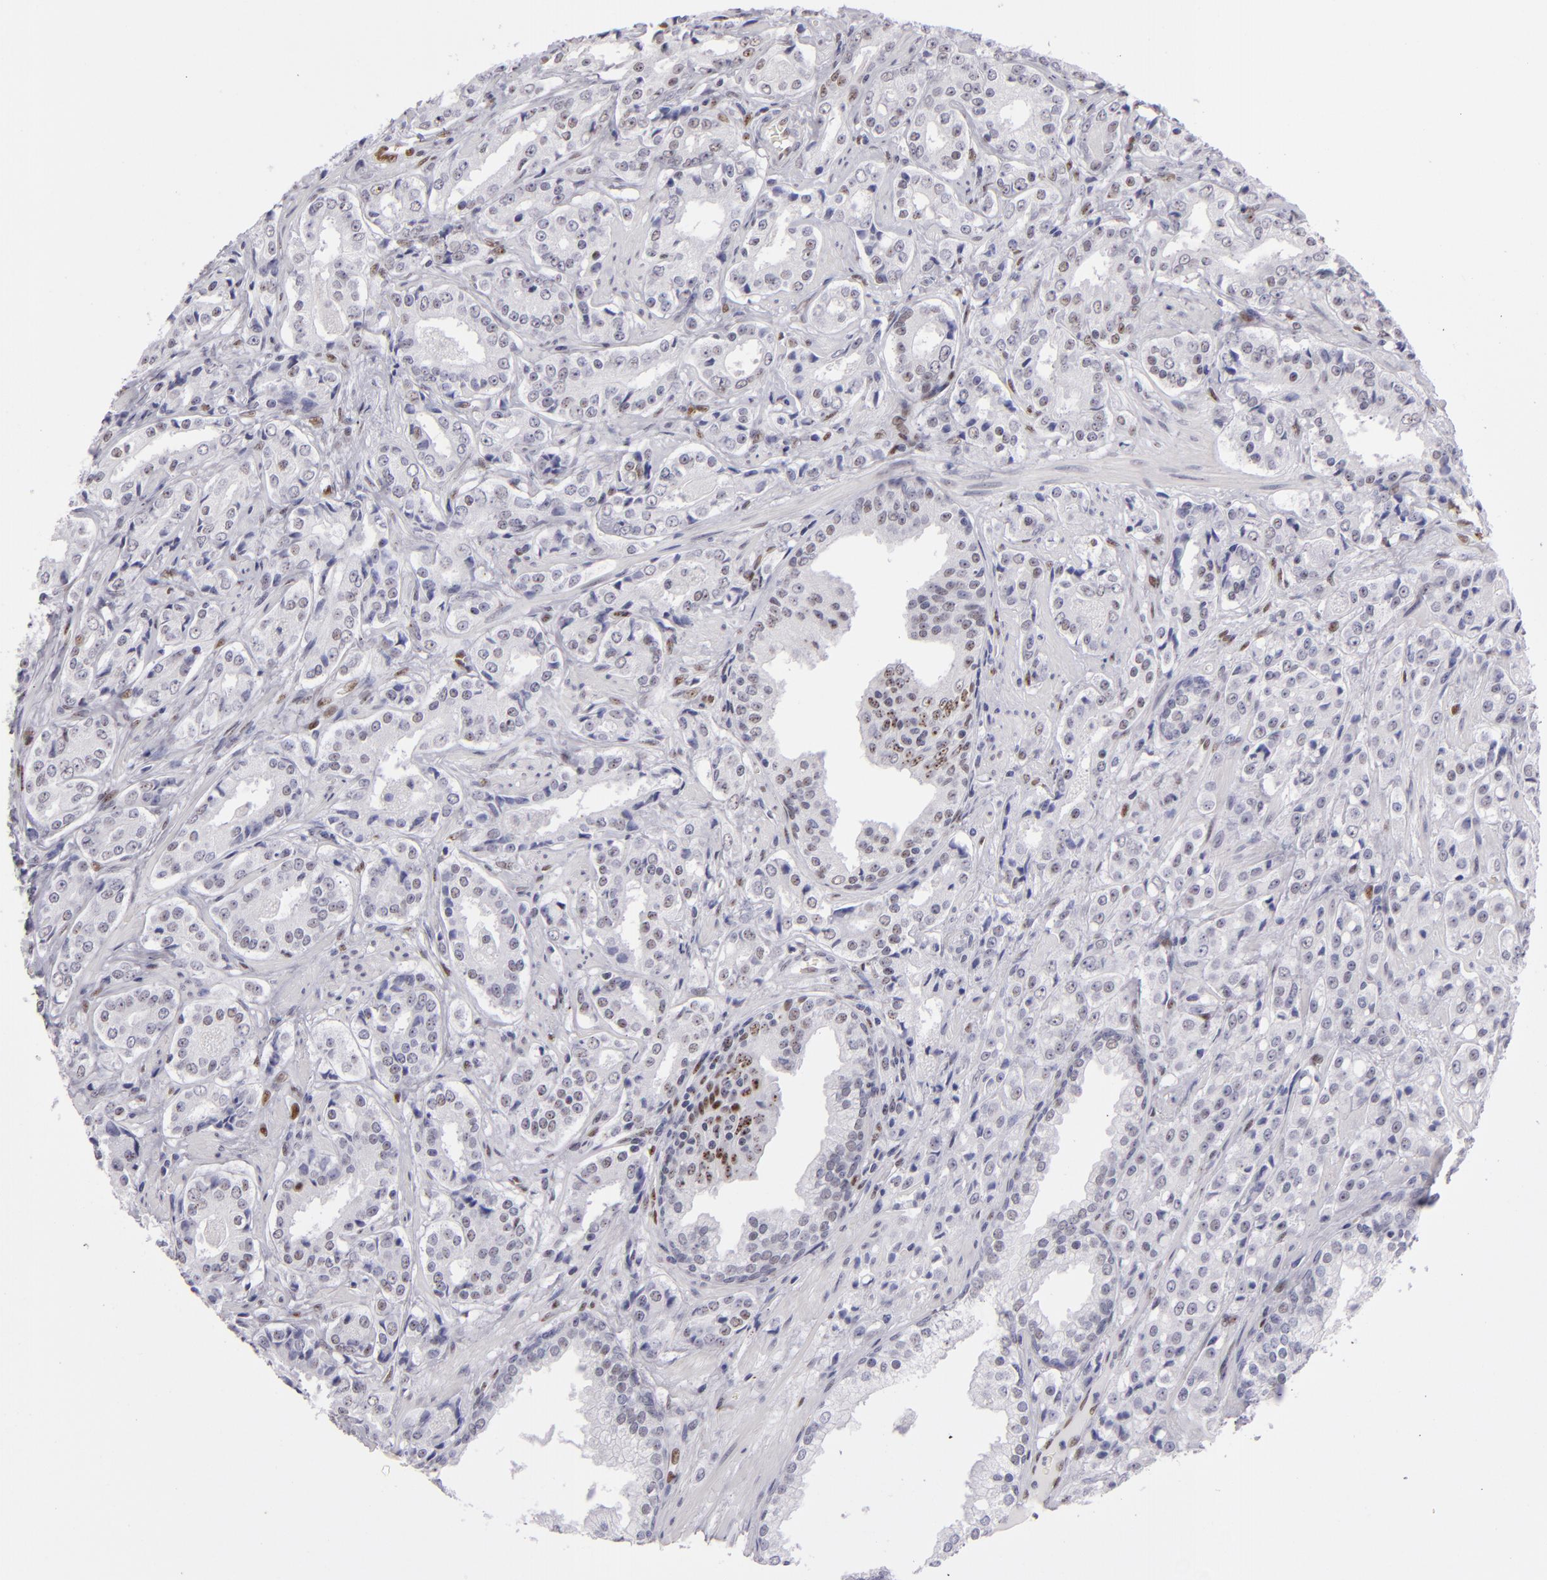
{"staining": {"intensity": "weak", "quantity": "<25%", "location": "nuclear"}, "tissue": "prostate cancer", "cell_type": "Tumor cells", "image_type": "cancer", "snomed": [{"axis": "morphology", "description": "Adenocarcinoma, Medium grade"}, {"axis": "topography", "description": "Prostate"}], "caption": "Immunohistochemistry (IHC) micrograph of neoplastic tissue: prostate cancer (medium-grade adenocarcinoma) stained with DAB shows no significant protein expression in tumor cells.", "gene": "TOP3A", "patient": {"sex": "male", "age": 60}}